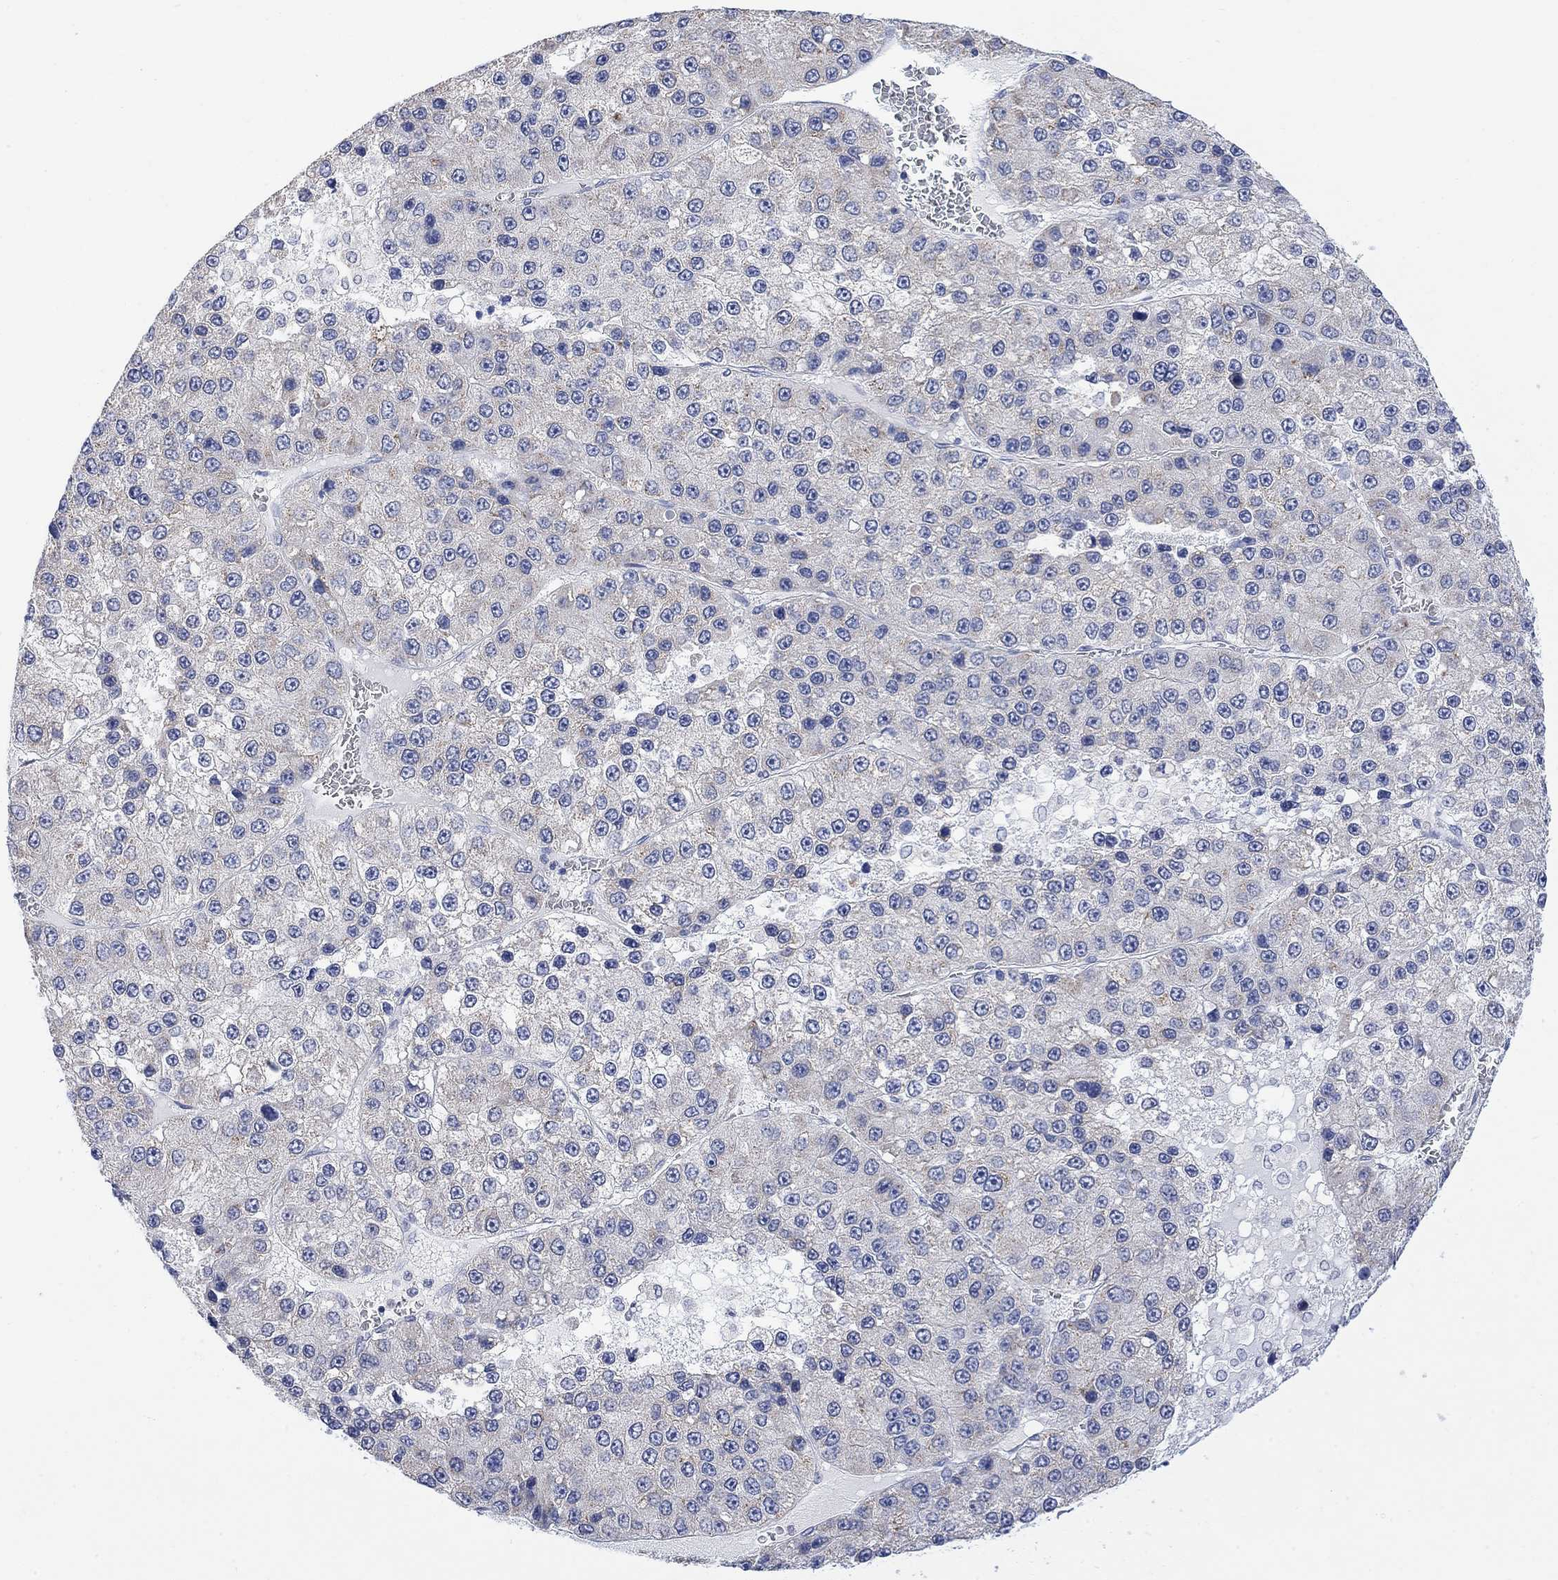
{"staining": {"intensity": "negative", "quantity": "none", "location": "none"}, "tissue": "liver cancer", "cell_type": "Tumor cells", "image_type": "cancer", "snomed": [{"axis": "morphology", "description": "Carcinoma, Hepatocellular, NOS"}, {"axis": "topography", "description": "Liver"}], "caption": "There is no significant staining in tumor cells of liver hepatocellular carcinoma.", "gene": "FBP2", "patient": {"sex": "female", "age": 73}}